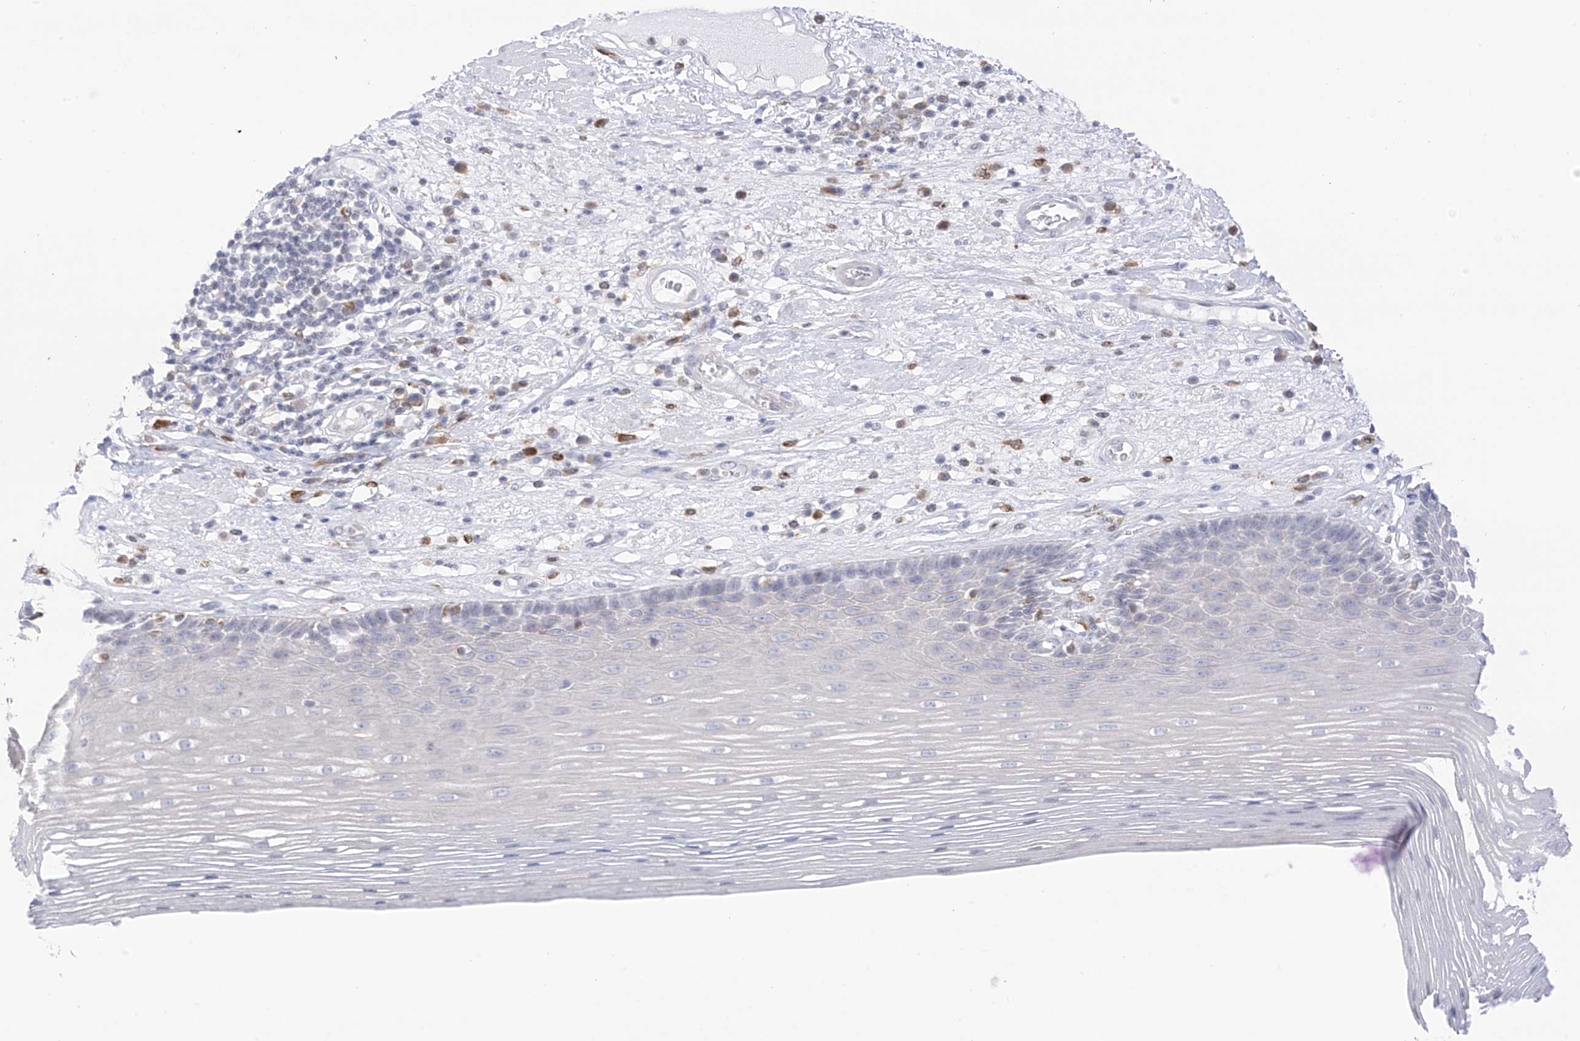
{"staining": {"intensity": "negative", "quantity": "none", "location": "none"}, "tissue": "esophagus", "cell_type": "Squamous epithelial cells", "image_type": "normal", "snomed": [{"axis": "morphology", "description": "Normal tissue, NOS"}, {"axis": "topography", "description": "Esophagus"}], "caption": "An image of esophagus stained for a protein reveals no brown staining in squamous epithelial cells. Brightfield microscopy of immunohistochemistry stained with DAB (3,3'-diaminobenzidine) (brown) and hematoxylin (blue), captured at high magnification.", "gene": "TBXAS1", "patient": {"sex": "male", "age": 62}}